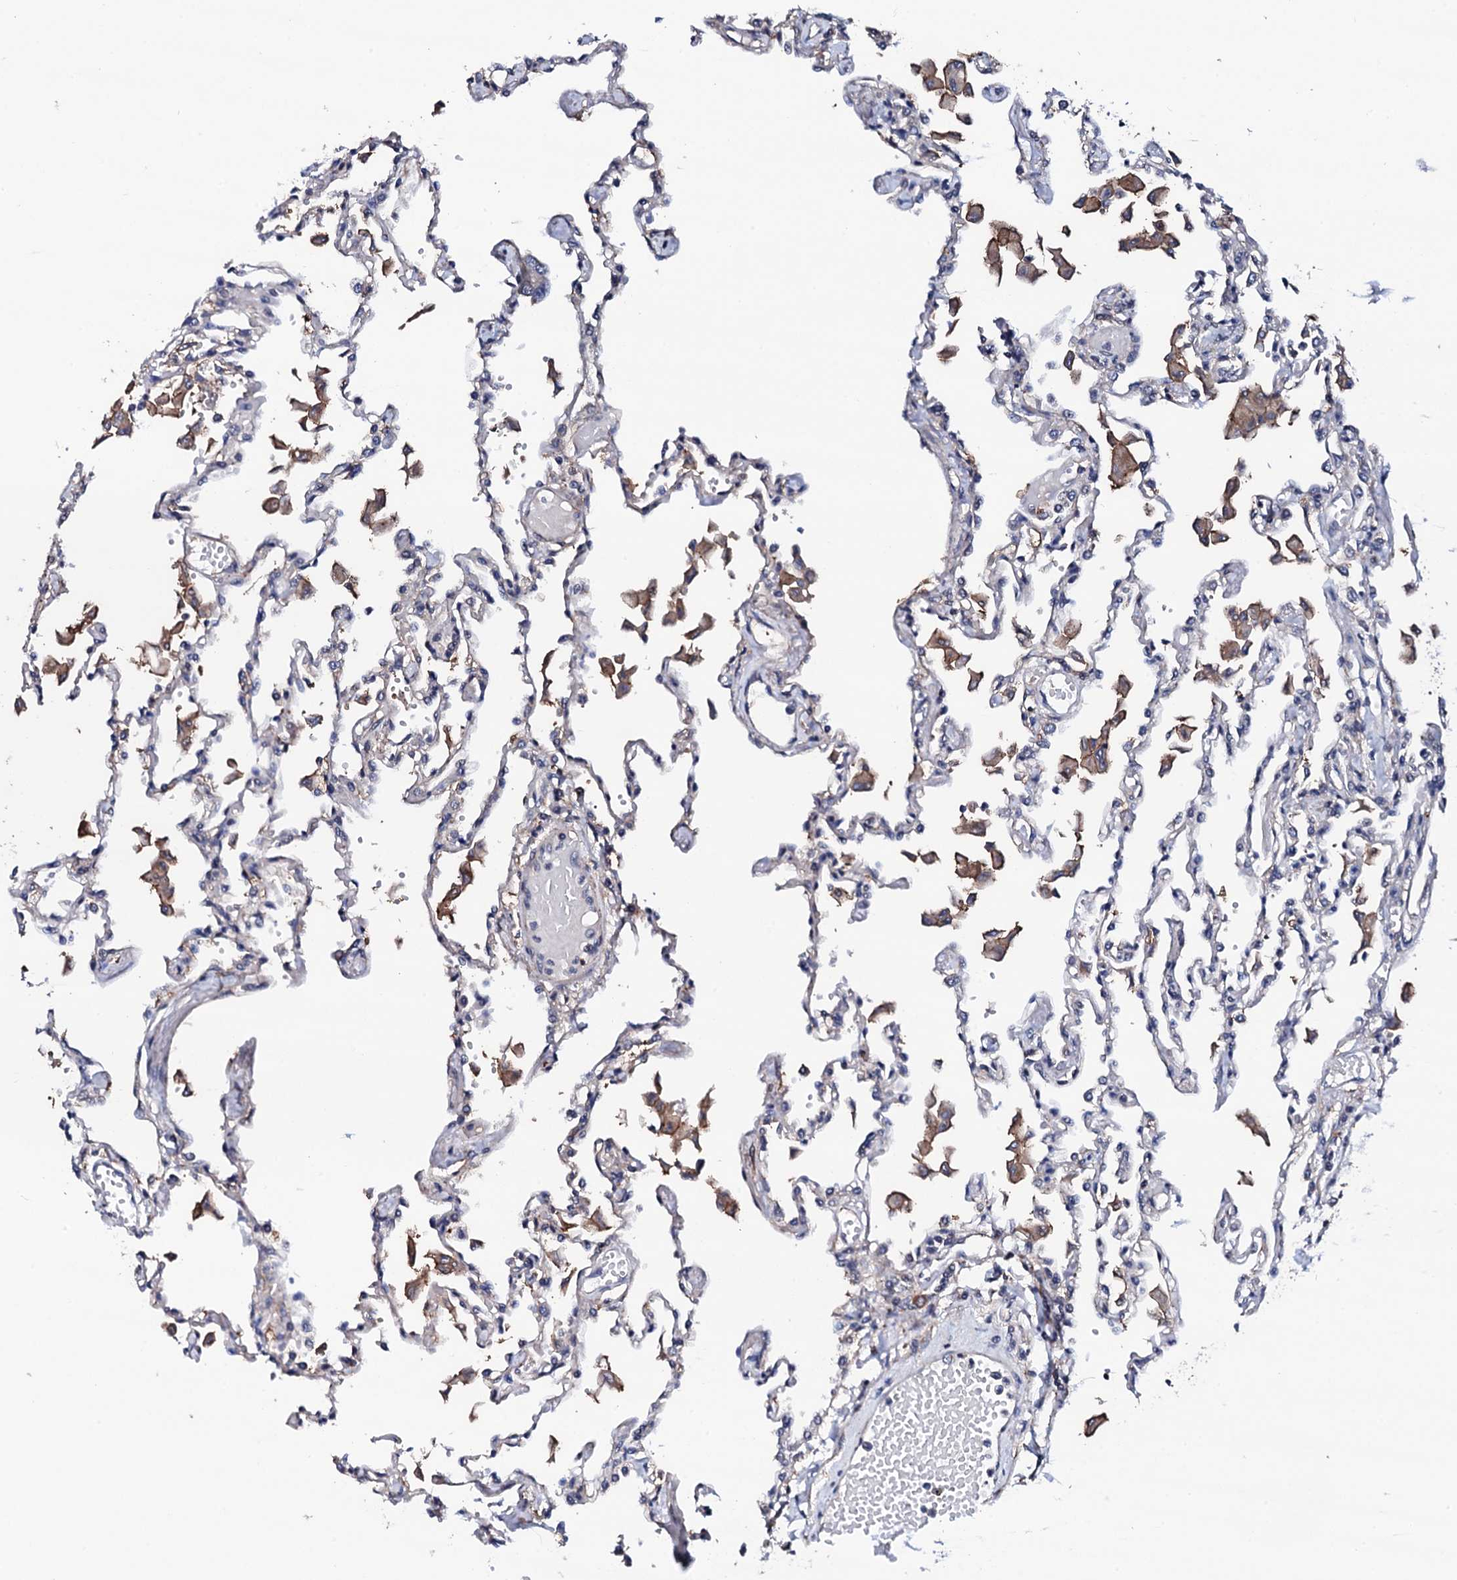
{"staining": {"intensity": "negative", "quantity": "none", "location": "none"}, "tissue": "lung", "cell_type": "Alveolar cells", "image_type": "normal", "snomed": [{"axis": "morphology", "description": "Normal tissue, NOS"}, {"axis": "topography", "description": "Bronchus"}, {"axis": "topography", "description": "Lung"}], "caption": "Immunohistochemistry (IHC) of normal human lung reveals no staining in alveolar cells.", "gene": "EDC3", "patient": {"sex": "female", "age": 49}}